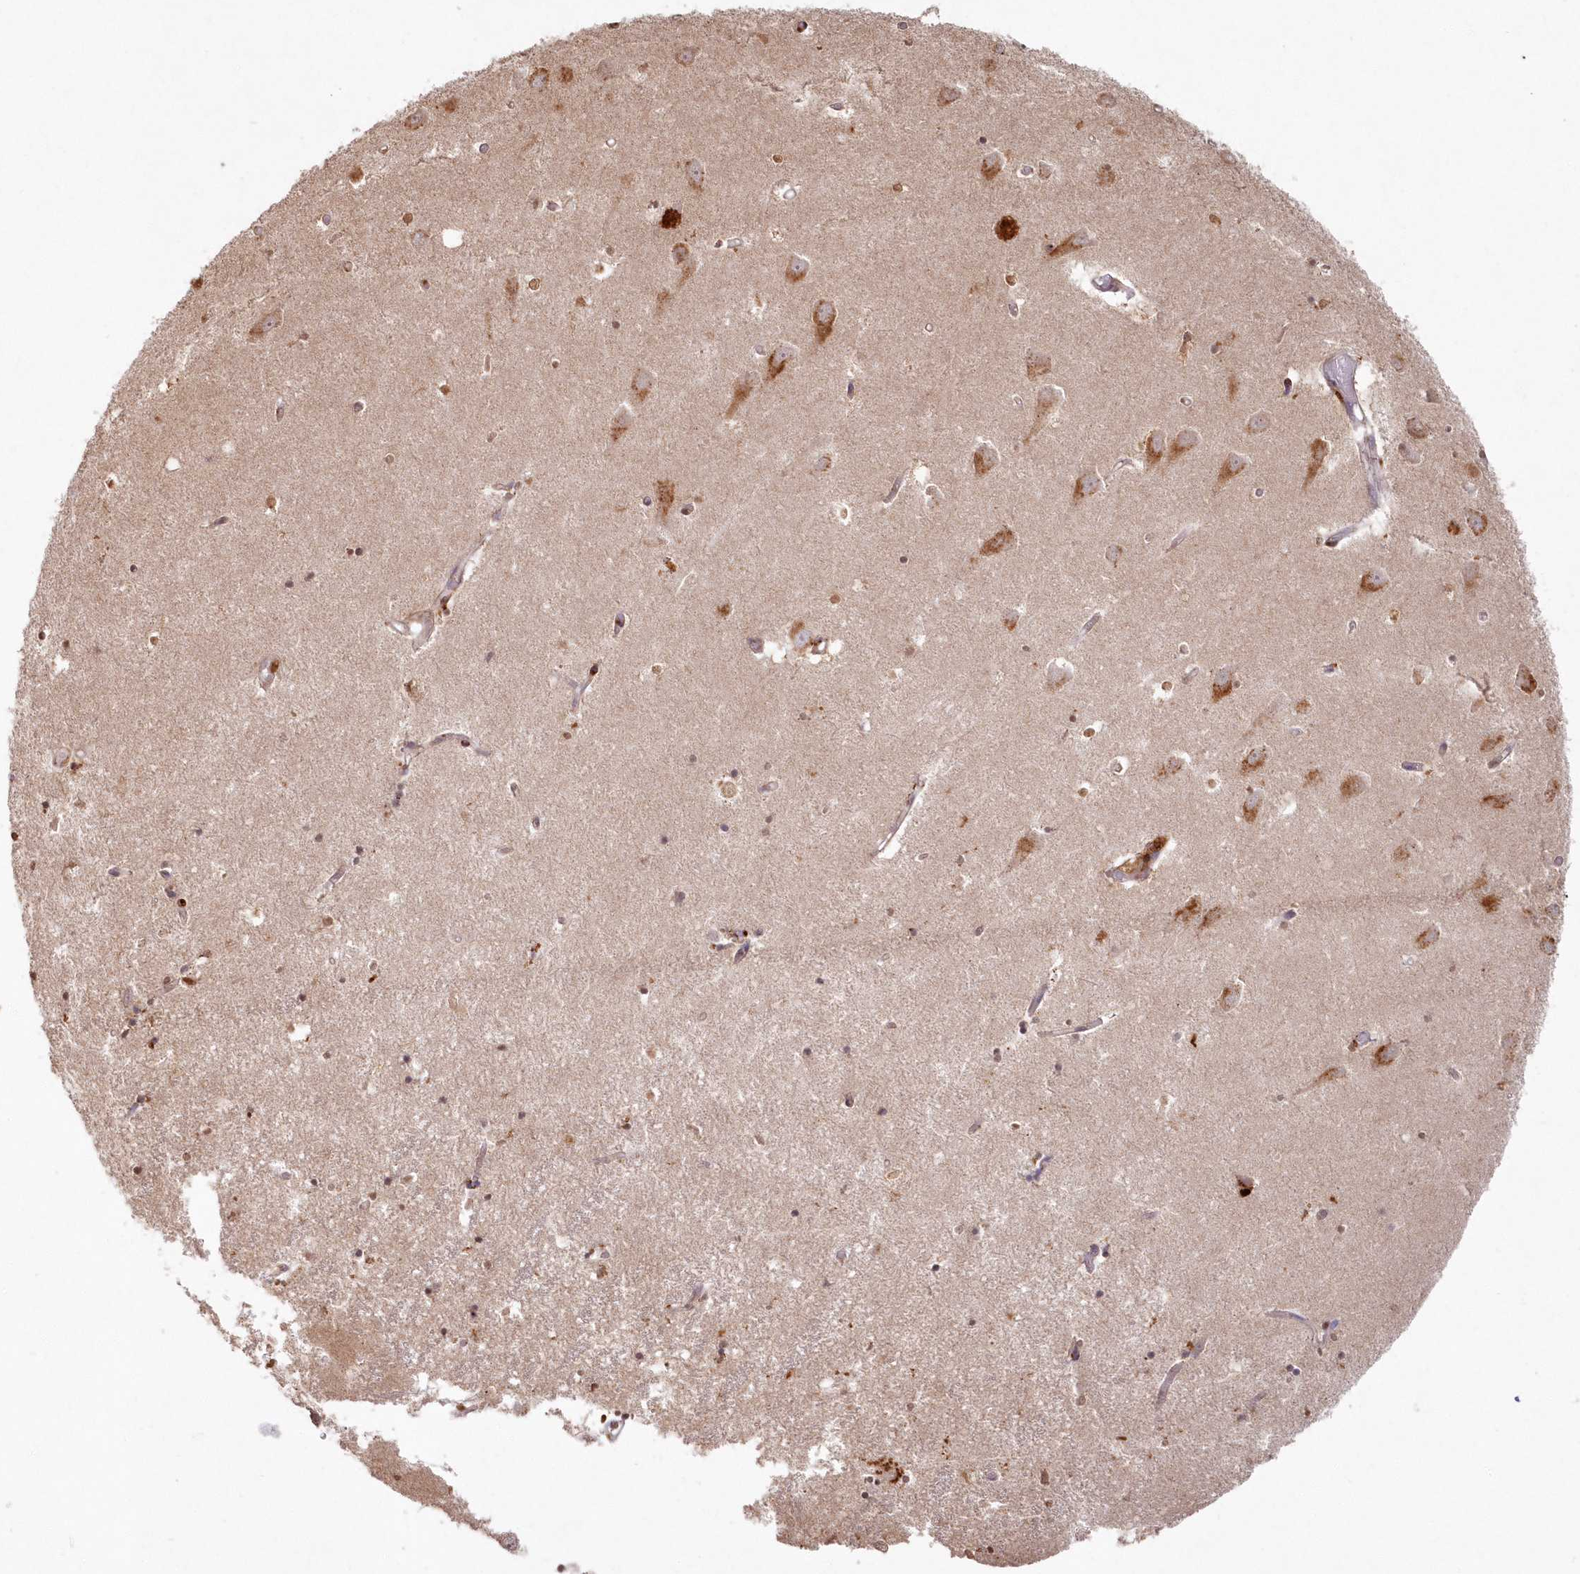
{"staining": {"intensity": "weak", "quantity": "25%-75%", "location": "cytoplasmic/membranous,nuclear"}, "tissue": "hippocampus", "cell_type": "Glial cells", "image_type": "normal", "snomed": [{"axis": "morphology", "description": "Normal tissue, NOS"}, {"axis": "topography", "description": "Hippocampus"}], "caption": "Approximately 25%-75% of glial cells in benign human hippocampus show weak cytoplasmic/membranous,nuclear protein positivity as visualized by brown immunohistochemical staining.", "gene": "ARSB", "patient": {"sex": "male", "age": 70}}